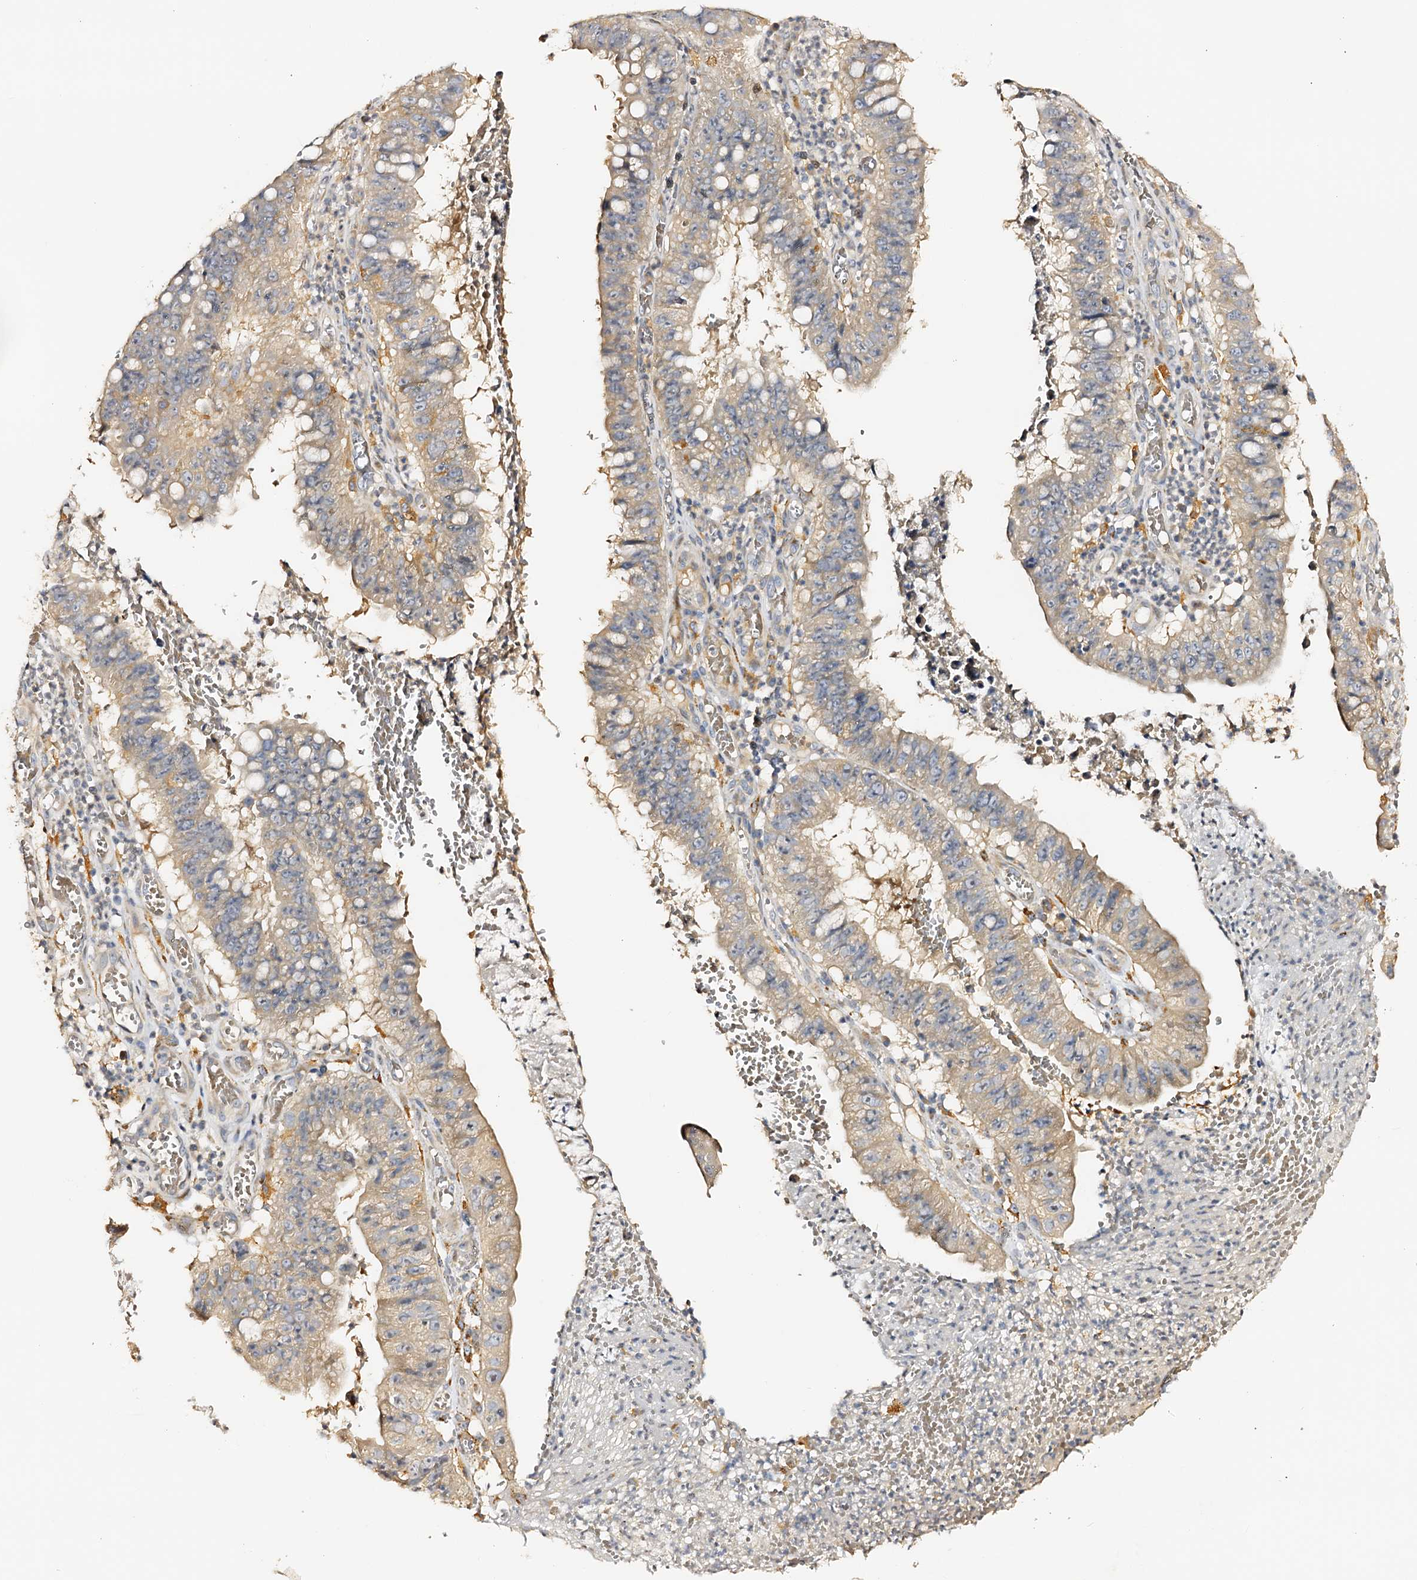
{"staining": {"intensity": "weak", "quantity": "25%-75%", "location": "cytoplasmic/membranous"}, "tissue": "stomach cancer", "cell_type": "Tumor cells", "image_type": "cancer", "snomed": [{"axis": "morphology", "description": "Adenocarcinoma, NOS"}, {"axis": "topography", "description": "Stomach"}], "caption": "Human stomach adenocarcinoma stained with a brown dye displays weak cytoplasmic/membranous positive staining in approximately 25%-75% of tumor cells.", "gene": "DMXL2", "patient": {"sex": "male", "age": 59}}